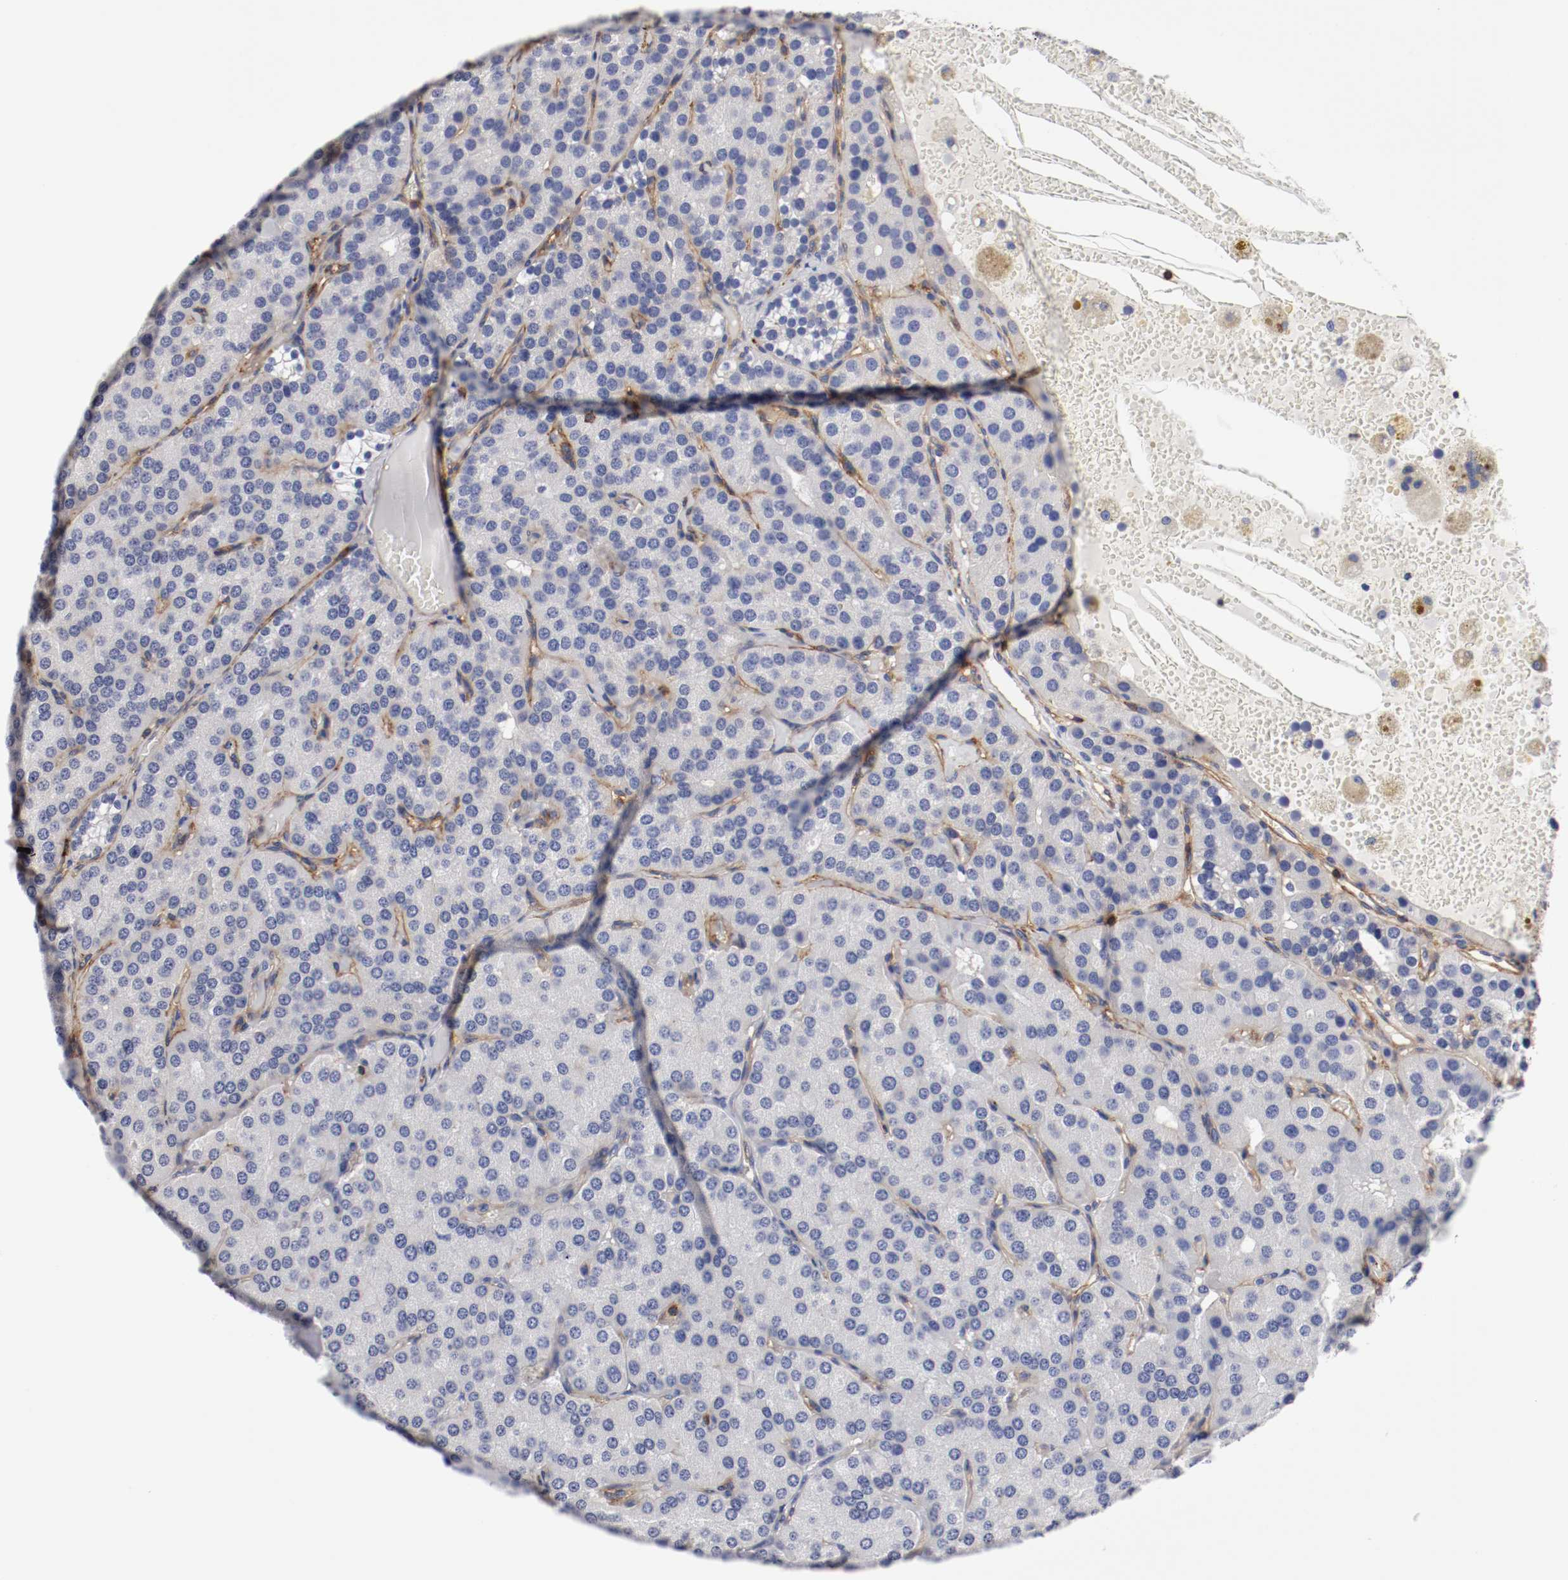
{"staining": {"intensity": "negative", "quantity": "none", "location": "none"}, "tissue": "parathyroid gland", "cell_type": "Glandular cells", "image_type": "normal", "snomed": [{"axis": "morphology", "description": "Normal tissue, NOS"}, {"axis": "morphology", "description": "Adenoma, NOS"}, {"axis": "topography", "description": "Parathyroid gland"}], "caption": "This image is of unremarkable parathyroid gland stained with immunohistochemistry (IHC) to label a protein in brown with the nuclei are counter-stained blue. There is no expression in glandular cells.", "gene": "IFITM1", "patient": {"sex": "female", "age": 86}}